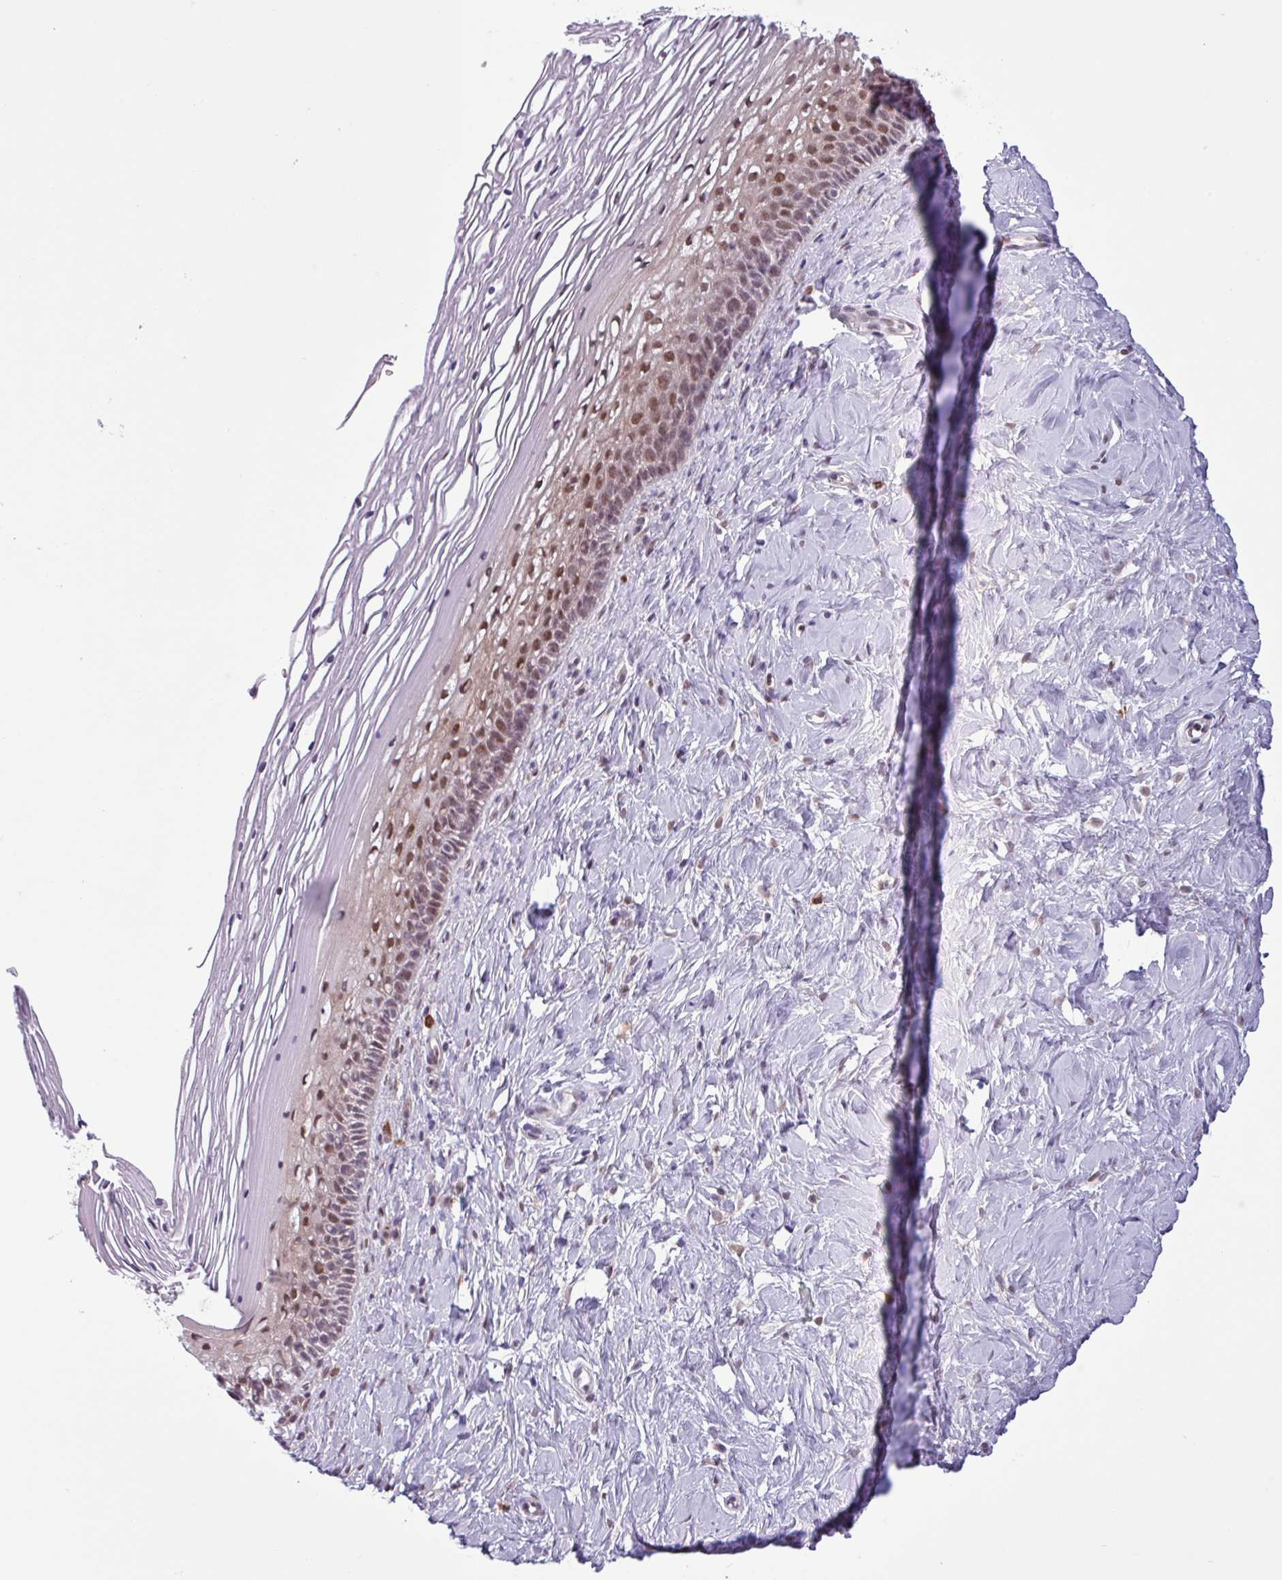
{"staining": {"intensity": "moderate", "quantity": ">75%", "location": "nuclear"}, "tissue": "cervix", "cell_type": "Glandular cells", "image_type": "normal", "snomed": [{"axis": "morphology", "description": "Normal tissue, NOS"}, {"axis": "topography", "description": "Cervix"}], "caption": "IHC (DAB (3,3'-diaminobenzidine)) staining of benign human cervix shows moderate nuclear protein staining in approximately >75% of glandular cells.", "gene": "NOTCH2", "patient": {"sex": "female", "age": 36}}